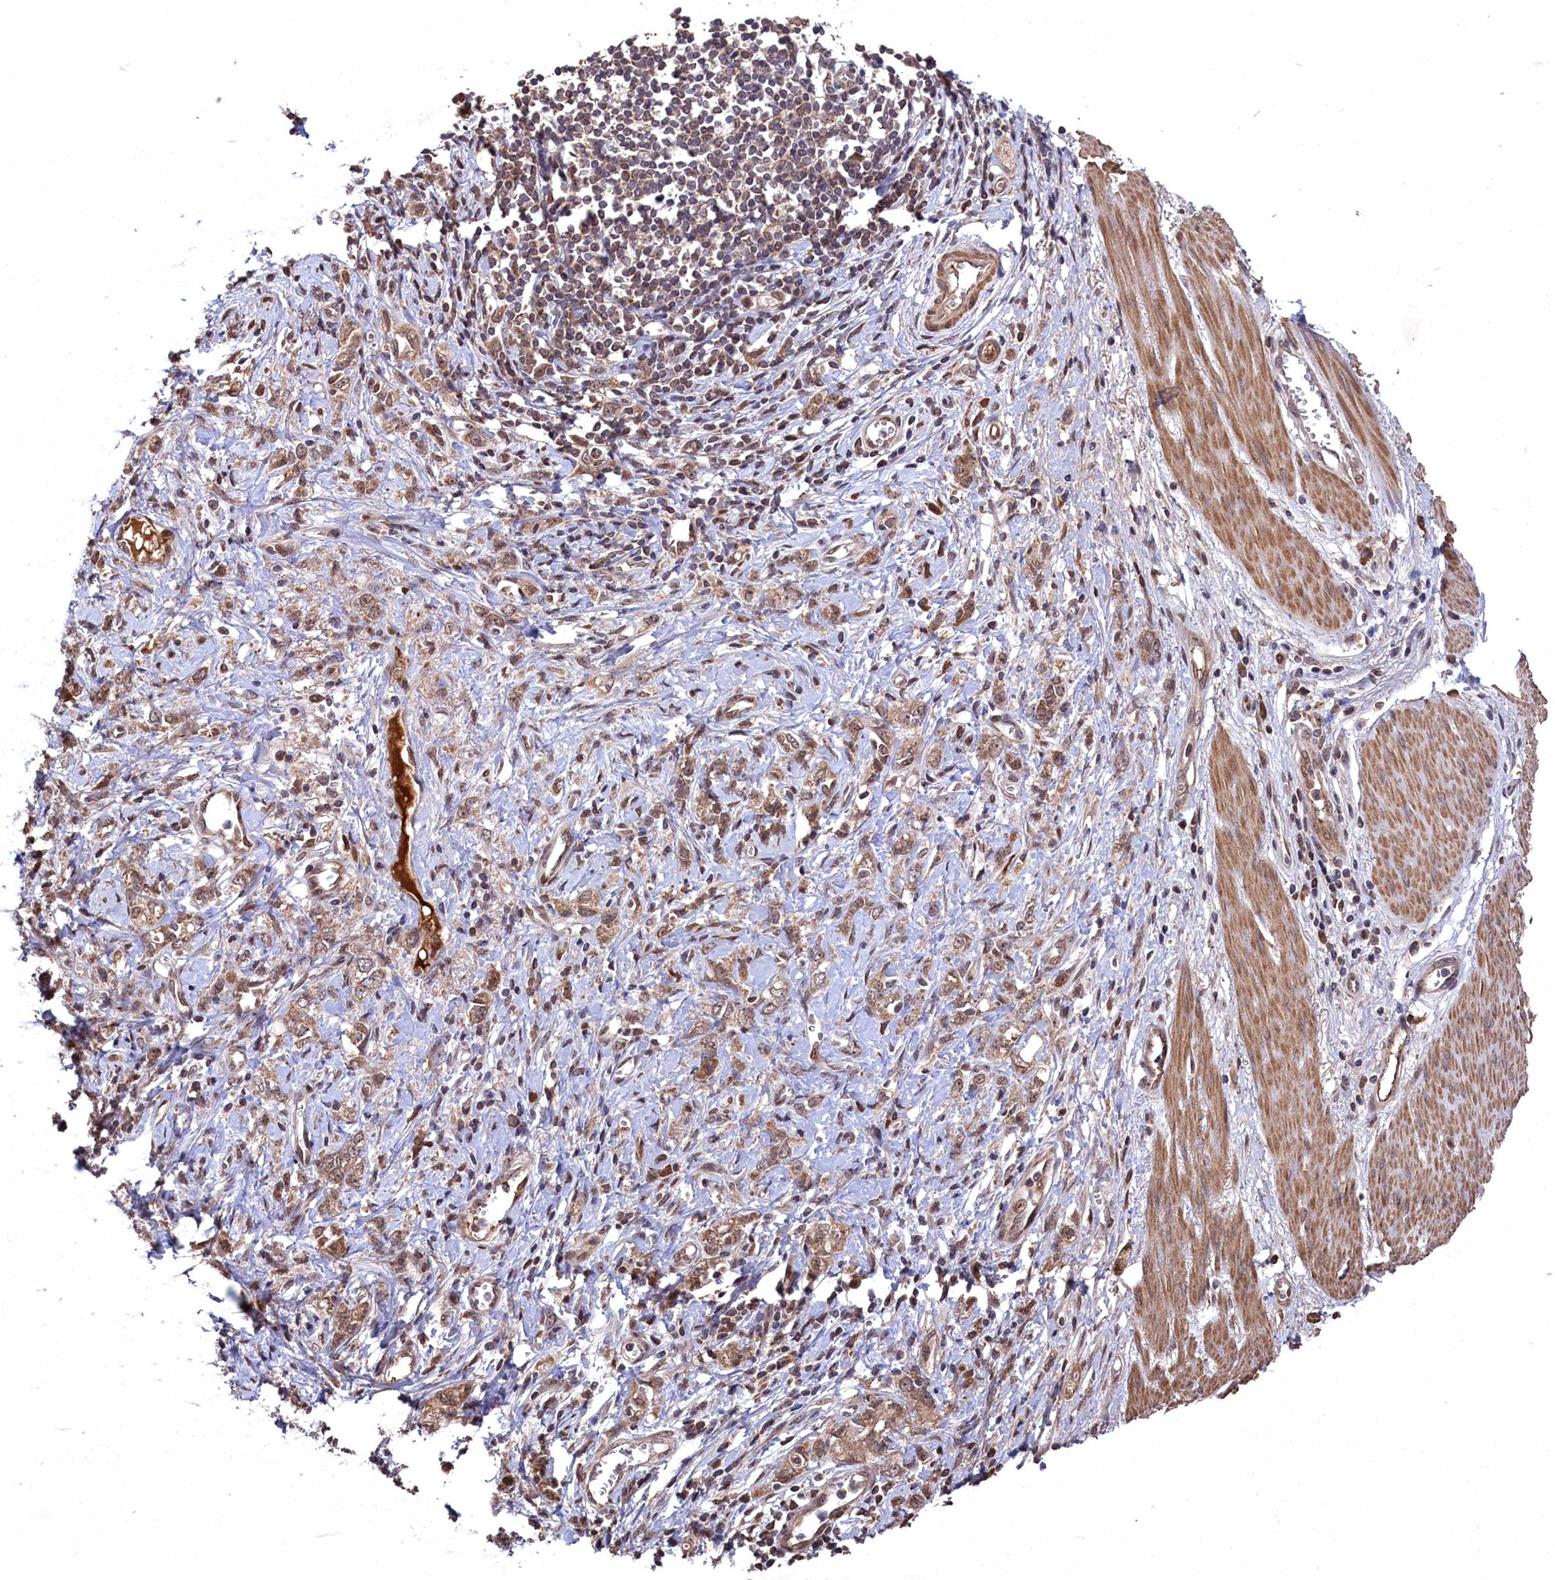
{"staining": {"intensity": "moderate", "quantity": ">75%", "location": "cytoplasmic/membranous"}, "tissue": "stomach cancer", "cell_type": "Tumor cells", "image_type": "cancer", "snomed": [{"axis": "morphology", "description": "Adenocarcinoma, NOS"}, {"axis": "topography", "description": "Stomach"}], "caption": "Human stomach cancer (adenocarcinoma) stained with a brown dye displays moderate cytoplasmic/membranous positive staining in about >75% of tumor cells.", "gene": "CLPX", "patient": {"sex": "female", "age": 76}}